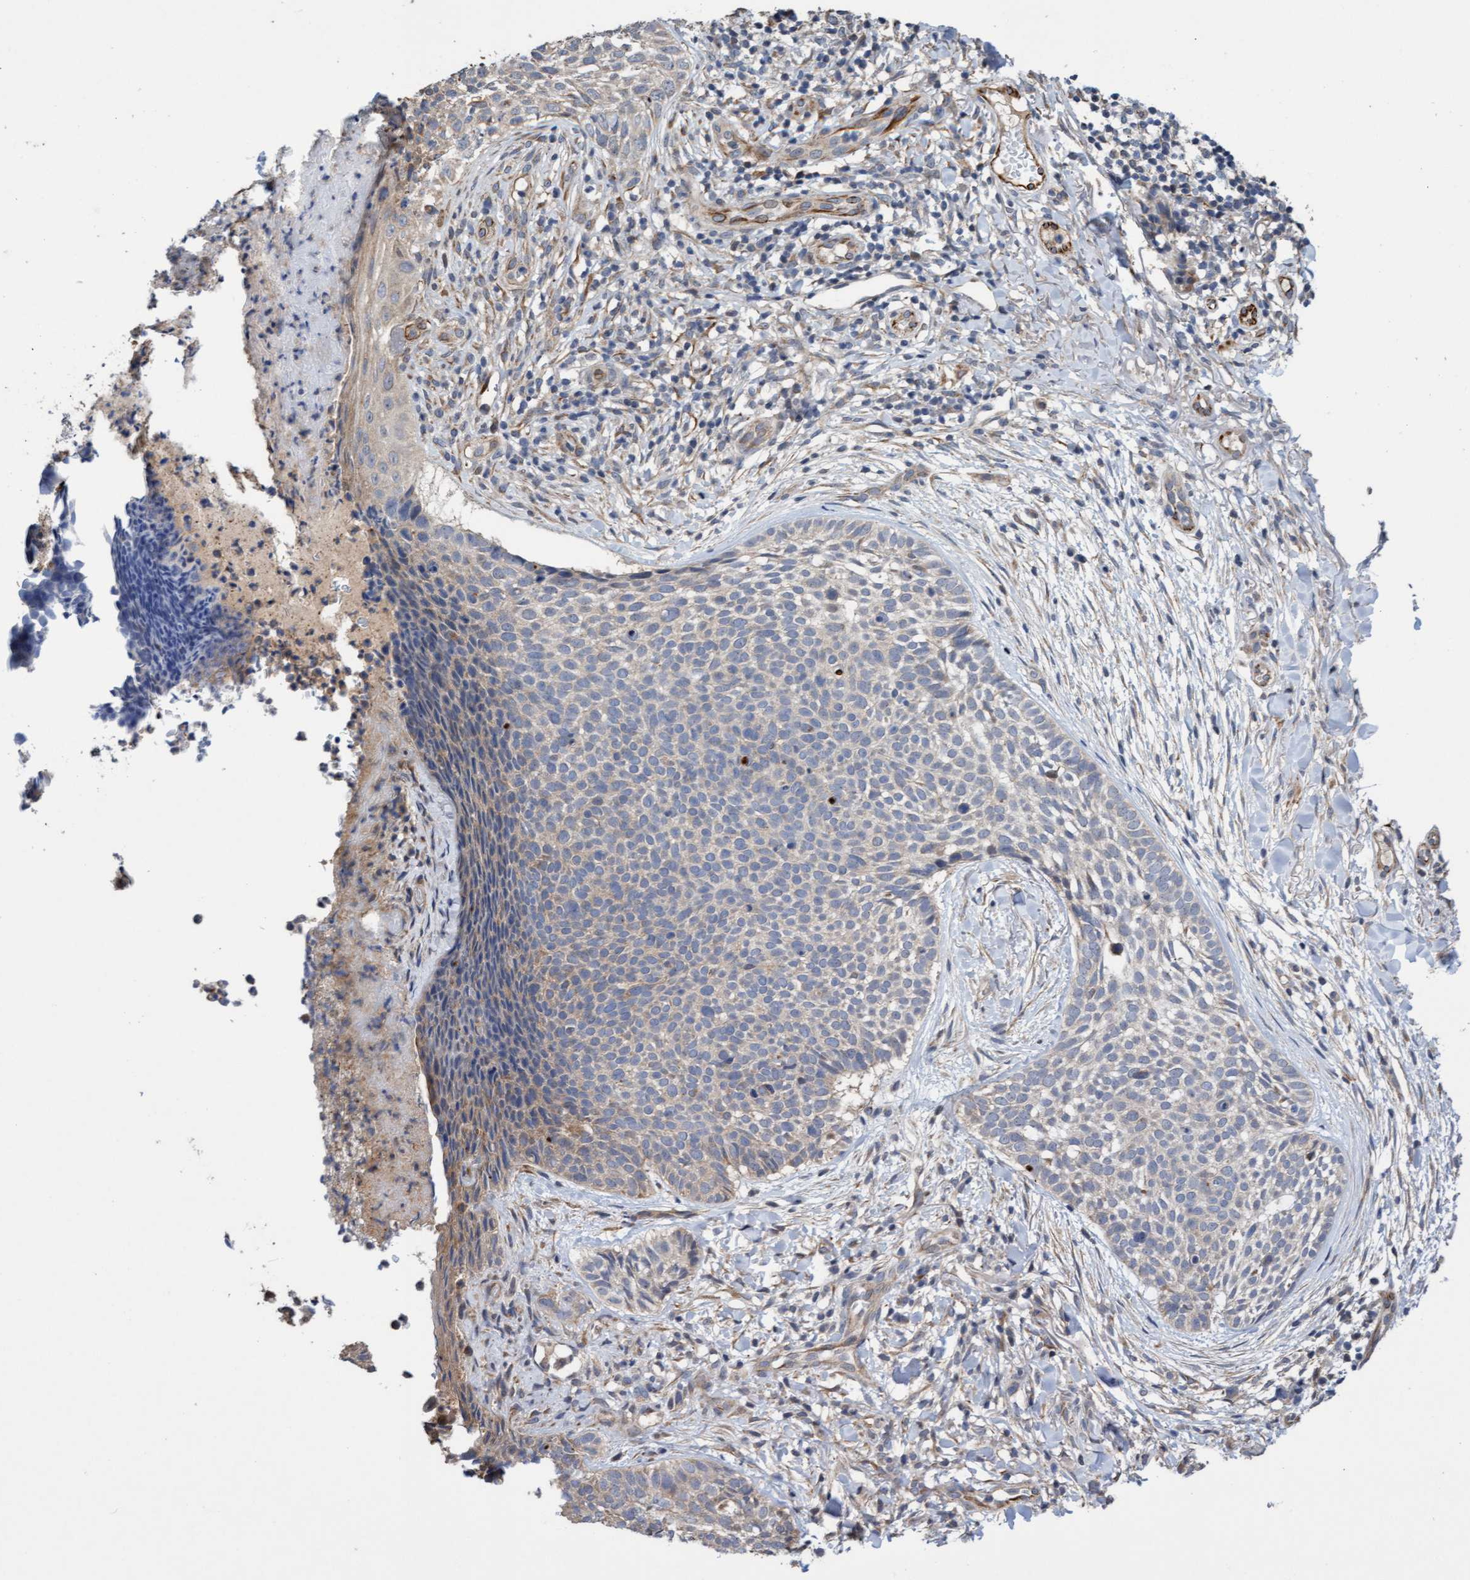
{"staining": {"intensity": "weak", "quantity": "<25%", "location": "cytoplasmic/membranous"}, "tissue": "skin cancer", "cell_type": "Tumor cells", "image_type": "cancer", "snomed": [{"axis": "morphology", "description": "Normal tissue, NOS"}, {"axis": "morphology", "description": "Basal cell carcinoma"}, {"axis": "topography", "description": "Skin"}], "caption": "This histopathology image is of basal cell carcinoma (skin) stained with immunohistochemistry to label a protein in brown with the nuclei are counter-stained blue. There is no positivity in tumor cells.", "gene": "ITFG1", "patient": {"sex": "male", "age": 67}}